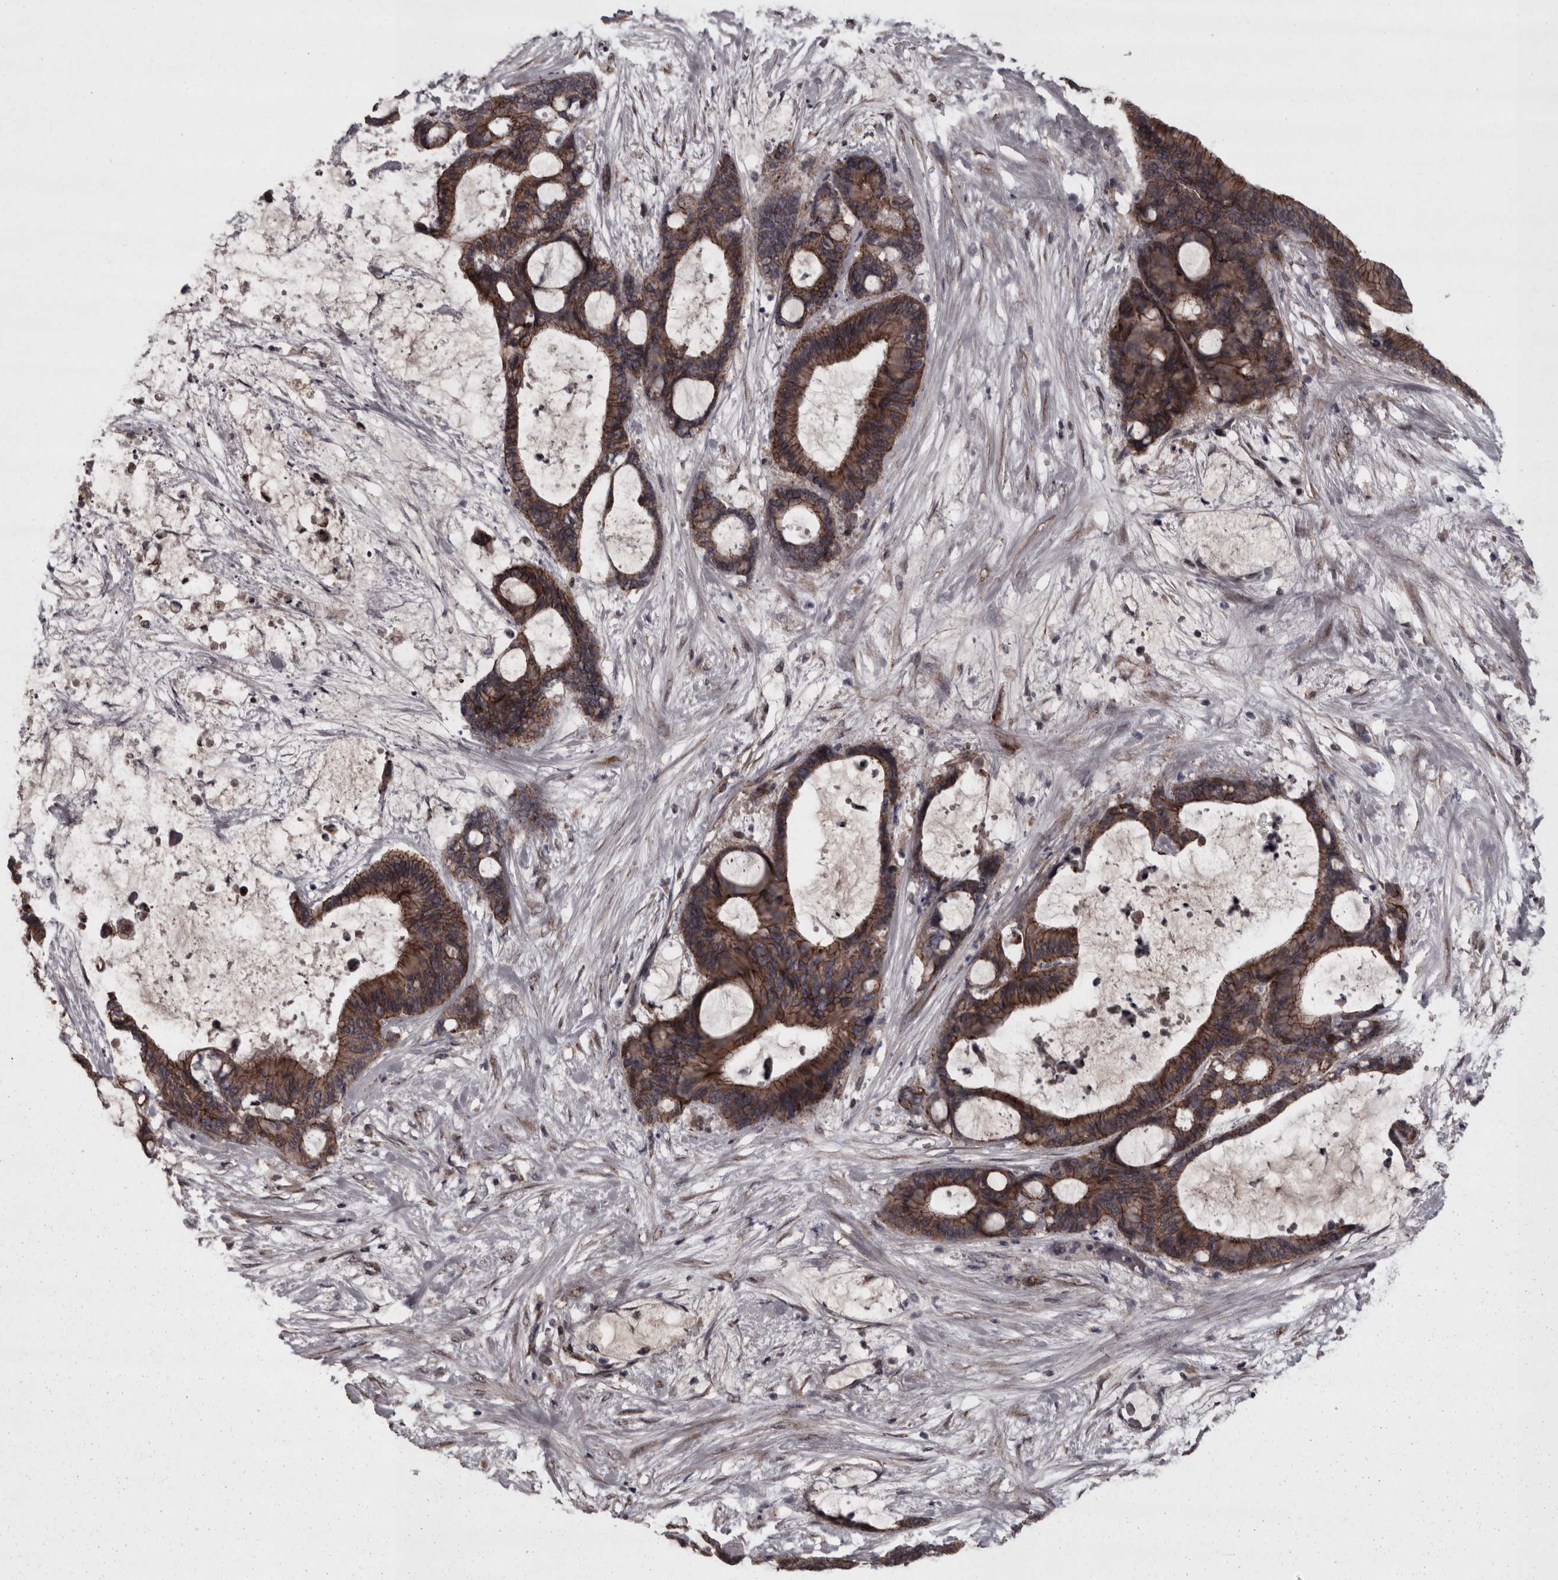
{"staining": {"intensity": "moderate", "quantity": ">75%", "location": "cytoplasmic/membranous"}, "tissue": "liver cancer", "cell_type": "Tumor cells", "image_type": "cancer", "snomed": [{"axis": "morphology", "description": "Cholangiocarcinoma"}, {"axis": "topography", "description": "Liver"}], "caption": "Brown immunohistochemical staining in human liver cancer shows moderate cytoplasmic/membranous staining in about >75% of tumor cells.", "gene": "PCDH17", "patient": {"sex": "female", "age": 73}}